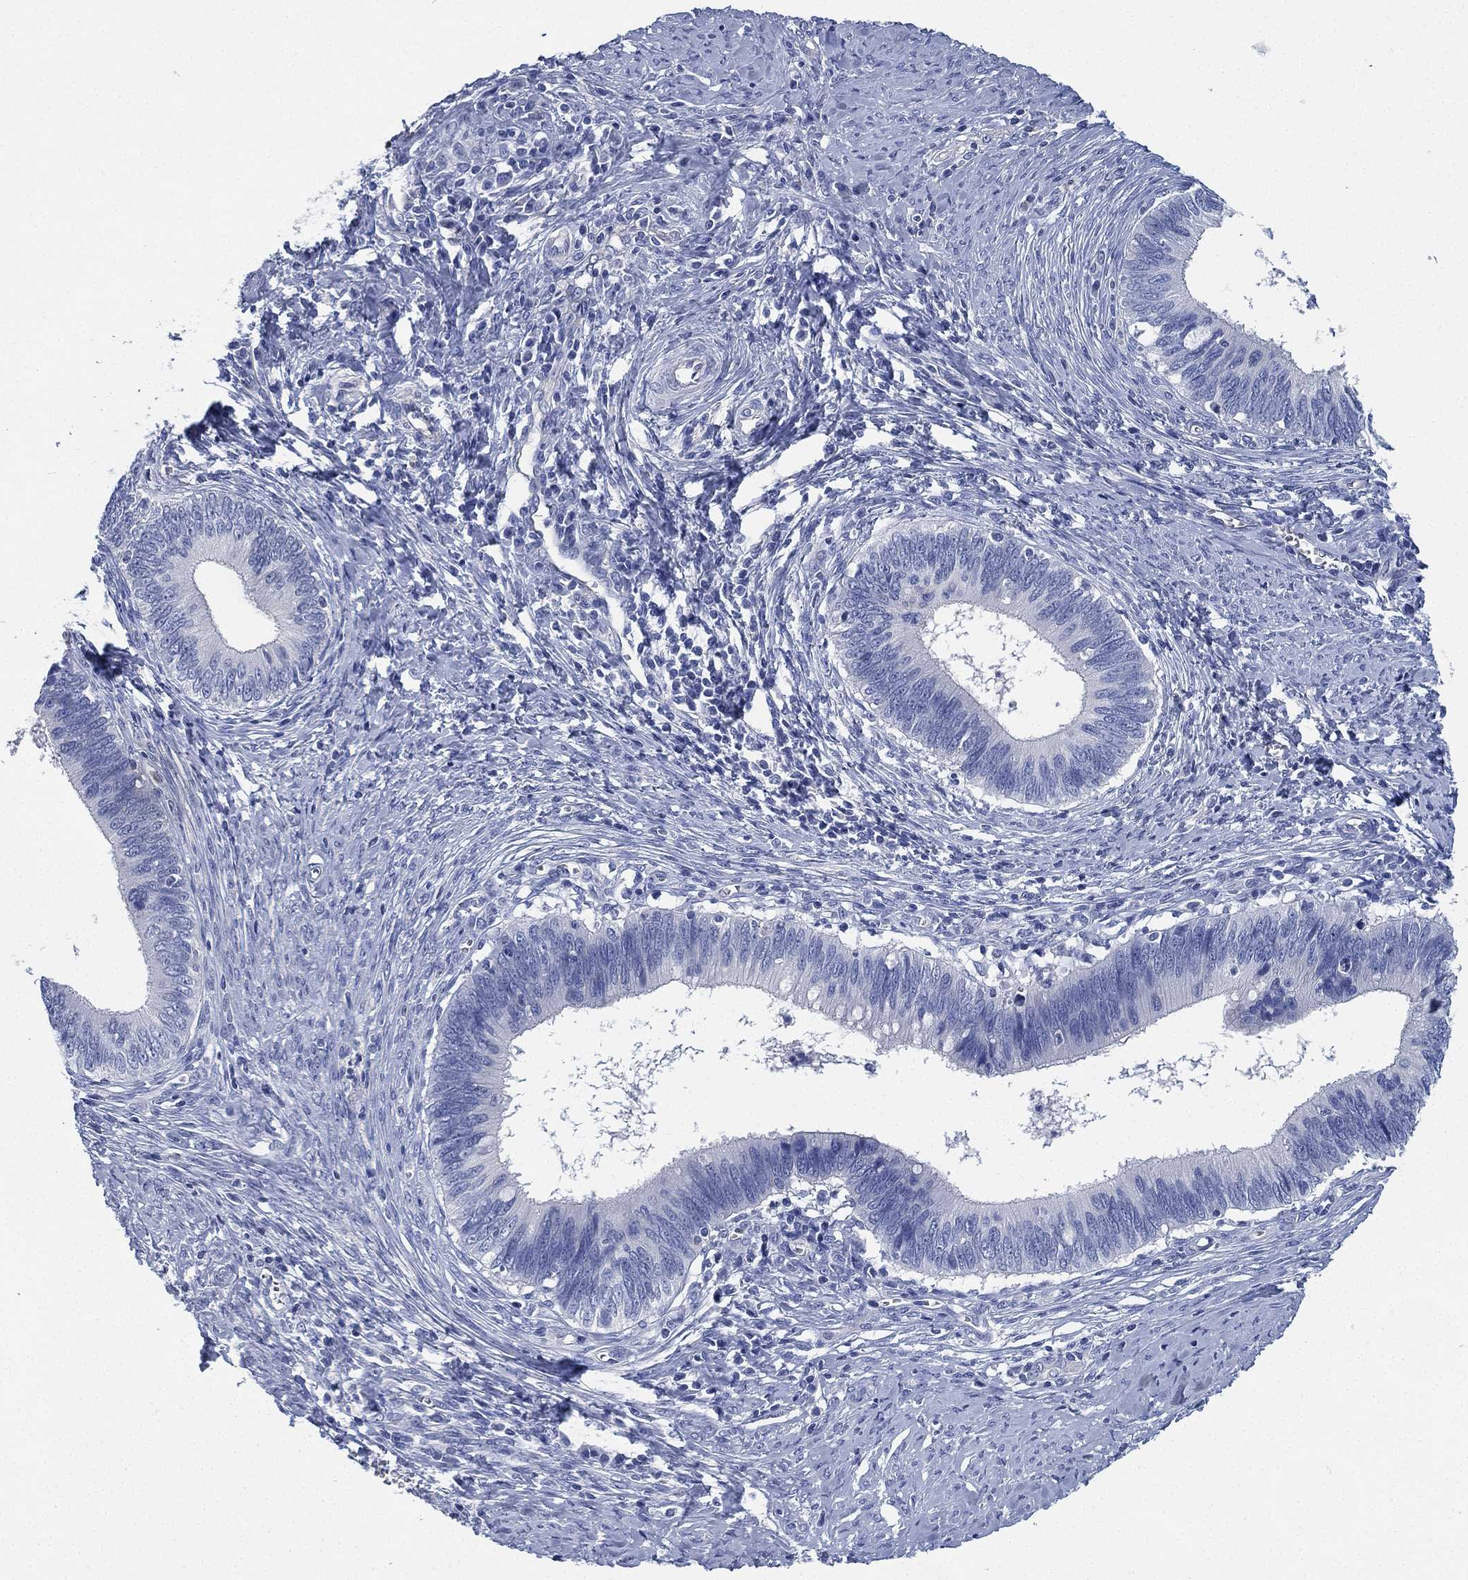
{"staining": {"intensity": "negative", "quantity": "none", "location": "none"}, "tissue": "cervical cancer", "cell_type": "Tumor cells", "image_type": "cancer", "snomed": [{"axis": "morphology", "description": "Adenocarcinoma, NOS"}, {"axis": "topography", "description": "Cervix"}], "caption": "DAB (3,3'-diaminobenzidine) immunohistochemical staining of human cervical adenocarcinoma reveals no significant expression in tumor cells. (DAB (3,3'-diaminobenzidine) IHC, high magnification).", "gene": "CCDC70", "patient": {"sex": "female", "age": 42}}